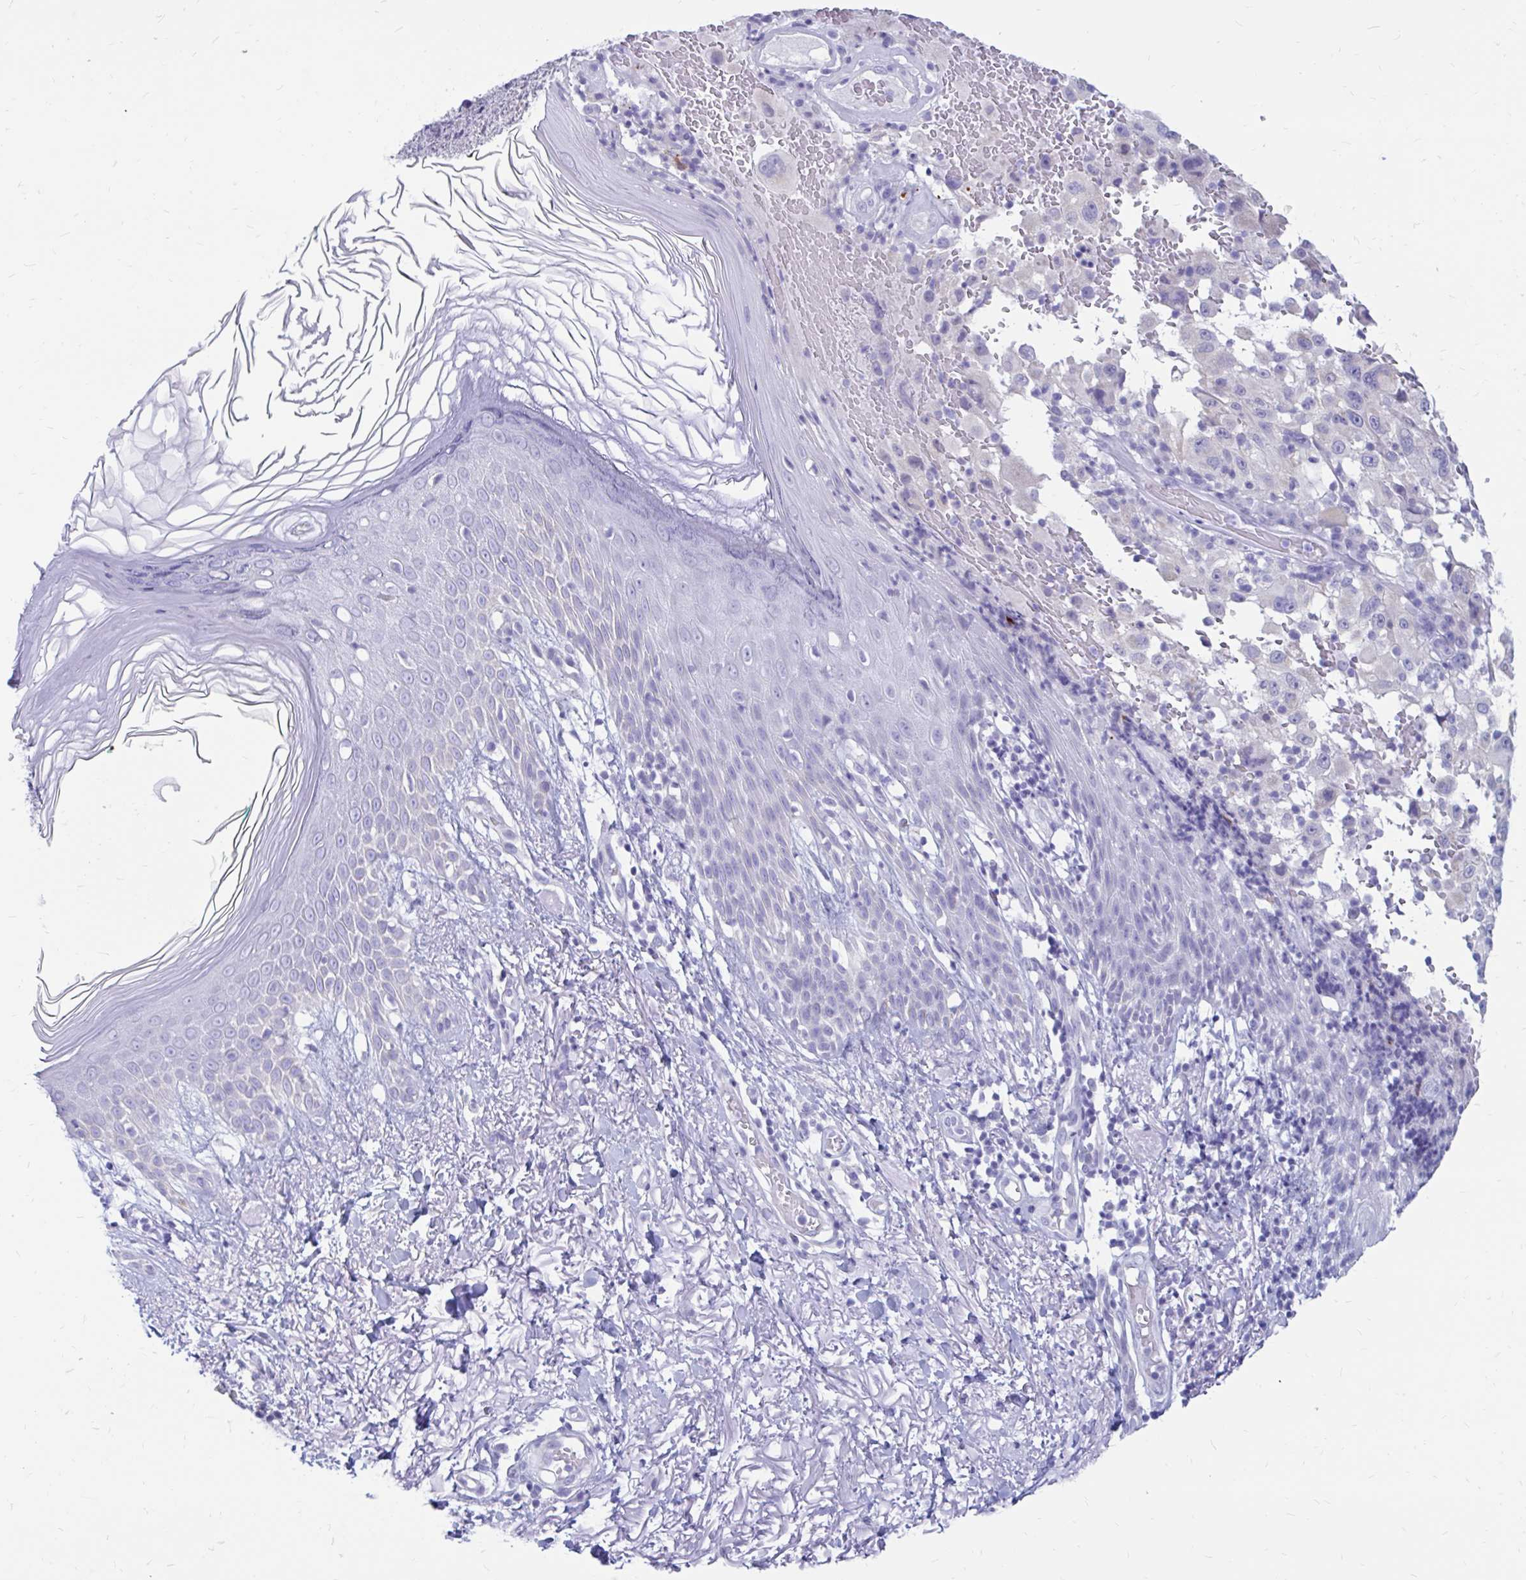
{"staining": {"intensity": "negative", "quantity": "none", "location": "none"}, "tissue": "melanoma", "cell_type": "Tumor cells", "image_type": "cancer", "snomed": [{"axis": "morphology", "description": "Malignant melanoma, NOS"}, {"axis": "topography", "description": "Skin"}], "caption": "Human malignant melanoma stained for a protein using immunohistochemistry demonstrates no positivity in tumor cells.", "gene": "IGSF5", "patient": {"sex": "female", "age": 71}}